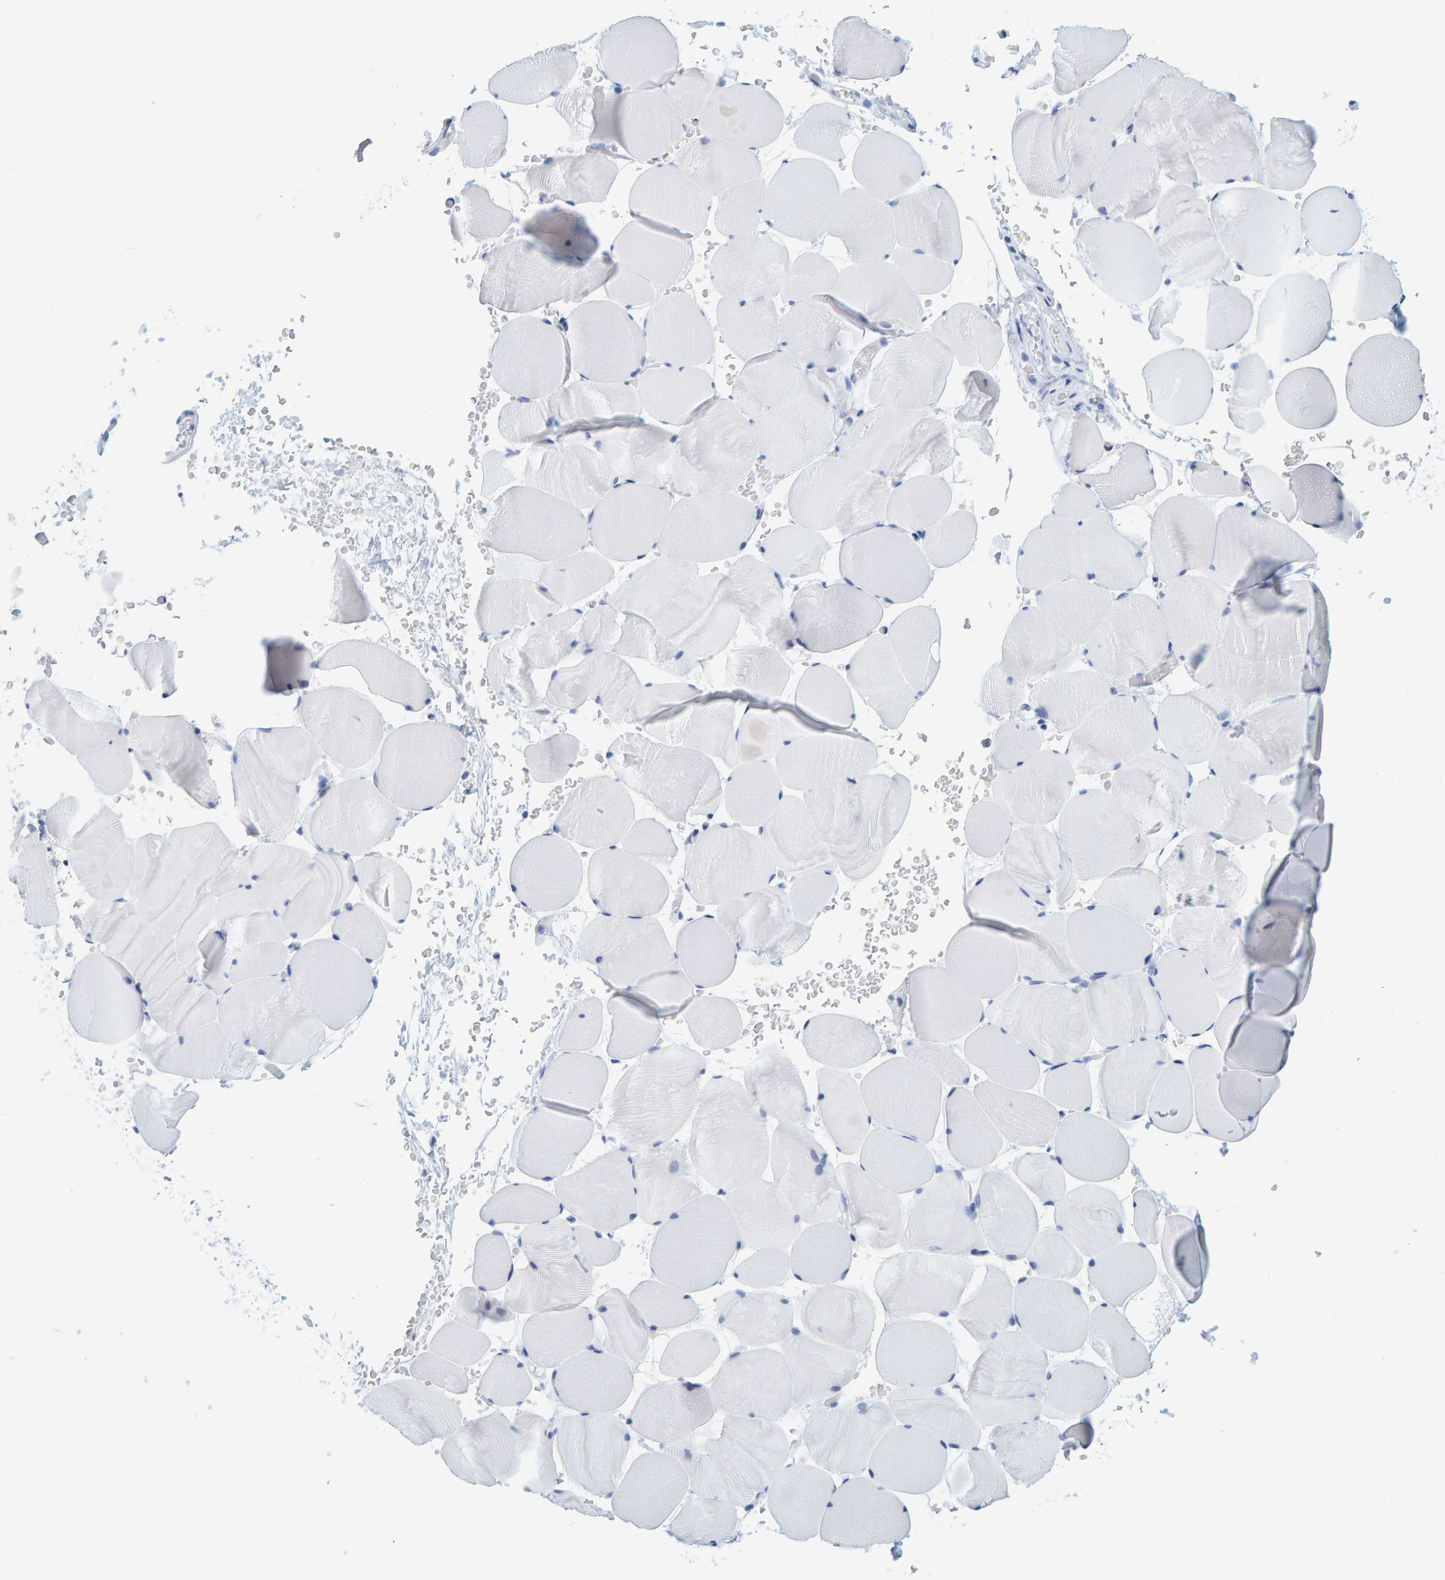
{"staining": {"intensity": "negative", "quantity": "none", "location": "none"}, "tissue": "skeletal muscle", "cell_type": "Myocytes", "image_type": "normal", "snomed": [{"axis": "morphology", "description": "Normal tissue, NOS"}, {"axis": "topography", "description": "Skeletal muscle"}], "caption": "Human skeletal muscle stained for a protein using immunohistochemistry reveals no staining in myocytes.", "gene": "SFTPC", "patient": {"sex": "male", "age": 62}}